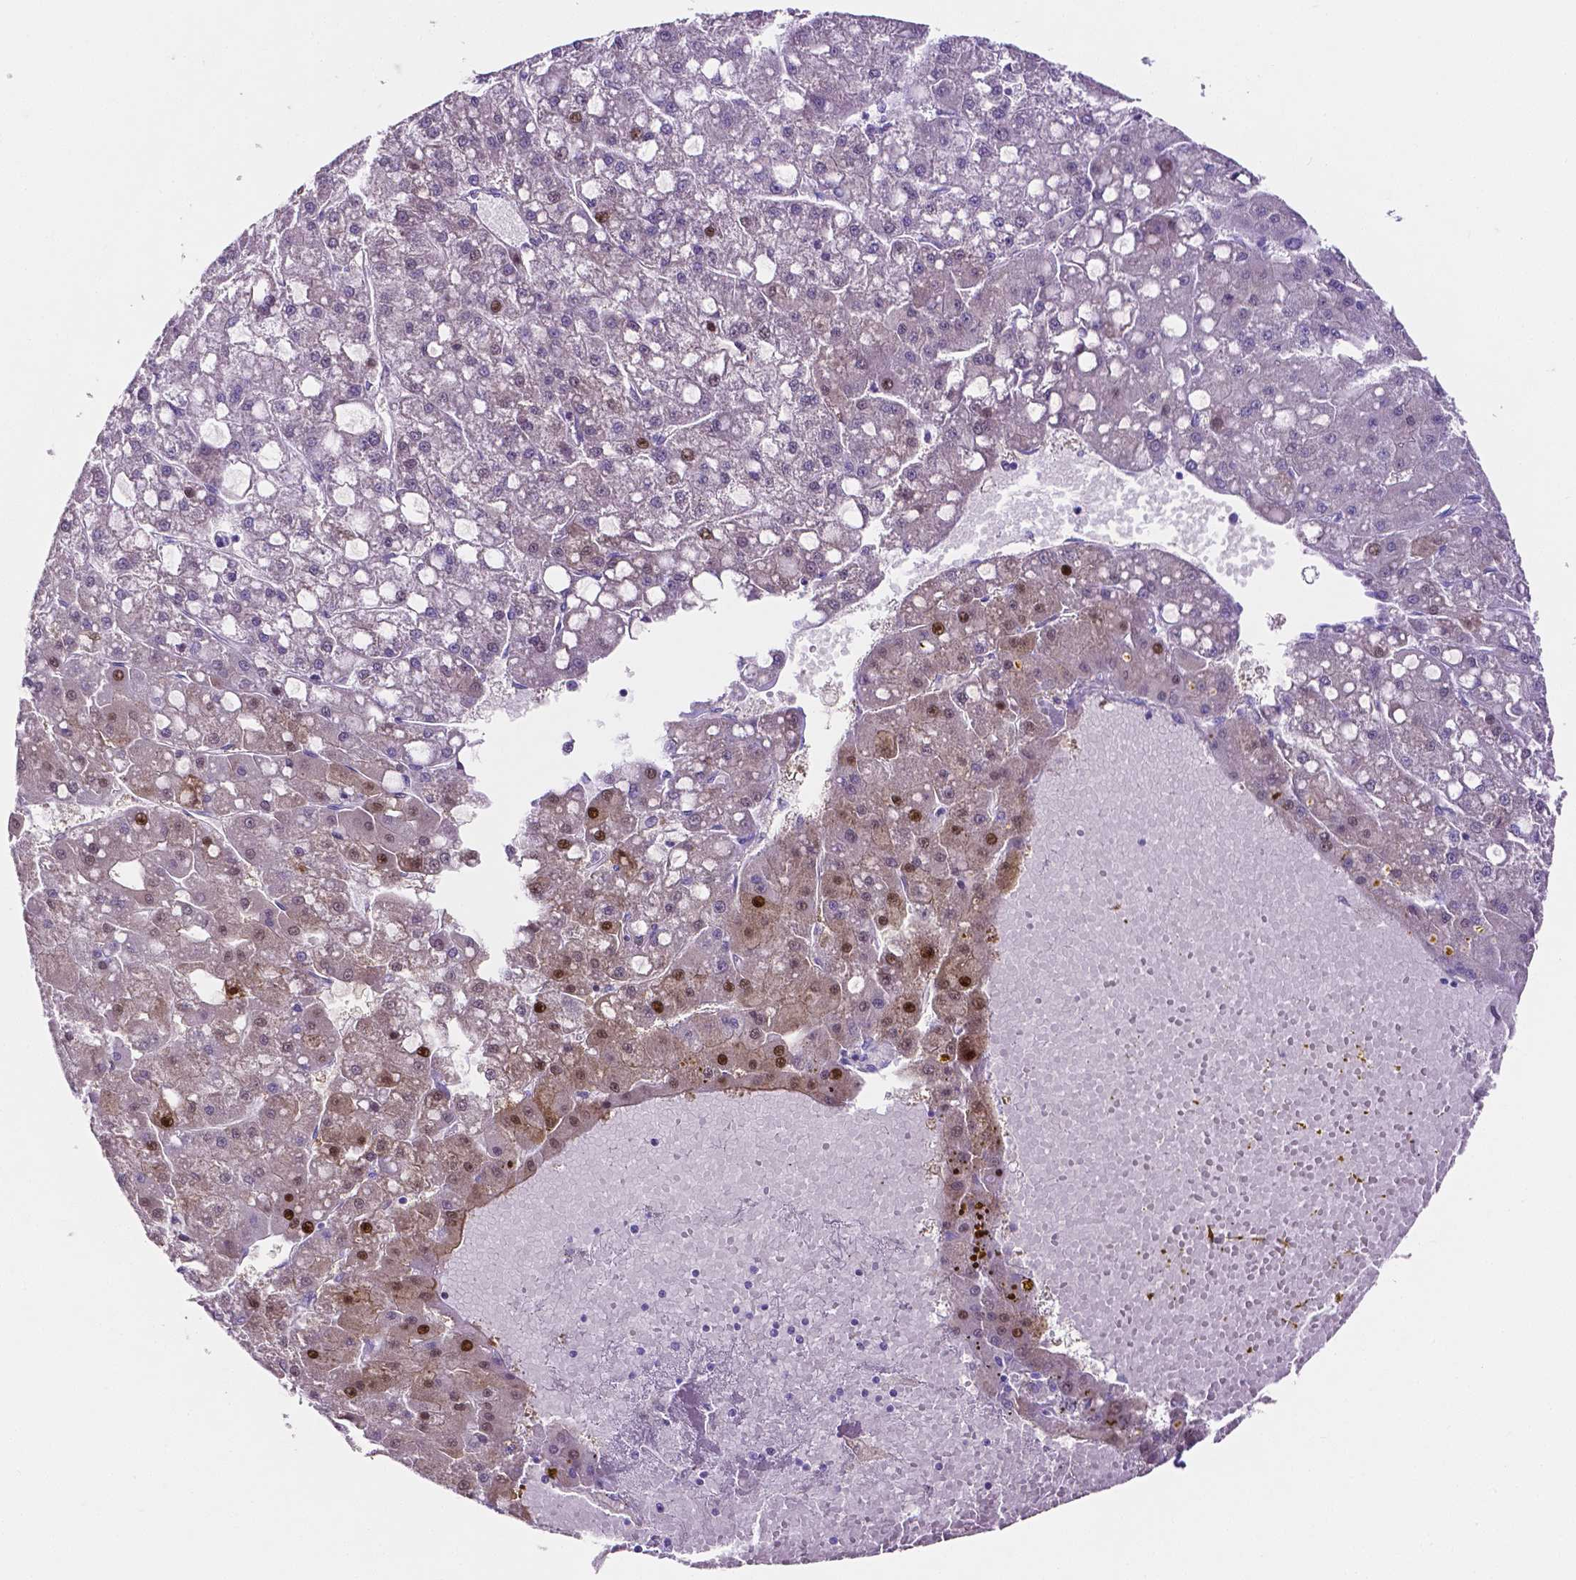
{"staining": {"intensity": "moderate", "quantity": "<25%", "location": "nuclear"}, "tissue": "liver cancer", "cell_type": "Tumor cells", "image_type": "cancer", "snomed": [{"axis": "morphology", "description": "Carcinoma, Hepatocellular, NOS"}, {"axis": "topography", "description": "Liver"}], "caption": "The histopathology image exhibits staining of liver cancer (hepatocellular carcinoma), revealing moderate nuclear protein positivity (brown color) within tumor cells. Nuclei are stained in blue.", "gene": "SLC22A2", "patient": {"sex": "male", "age": 67}}